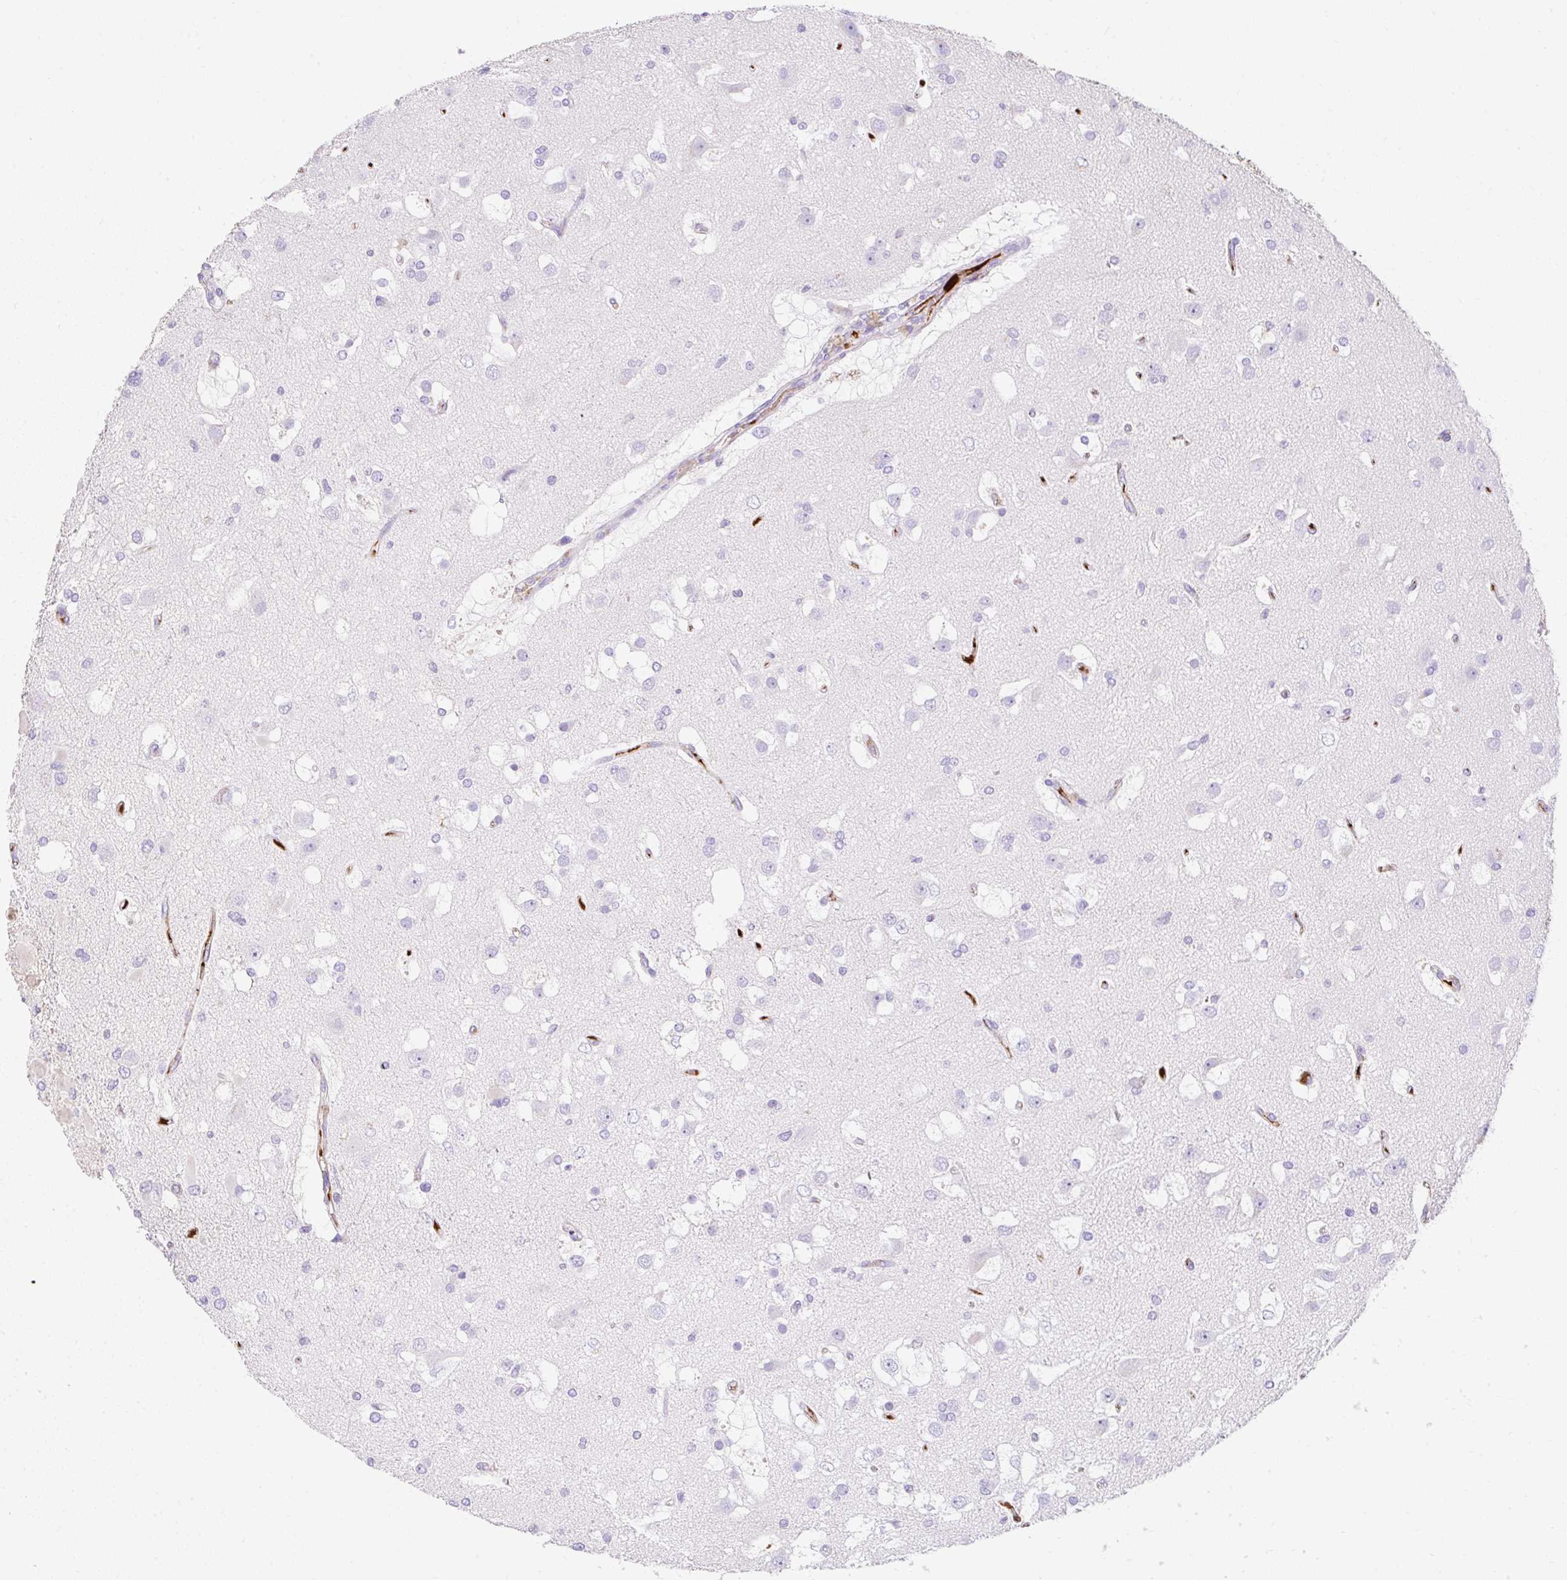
{"staining": {"intensity": "negative", "quantity": "none", "location": "none"}, "tissue": "glioma", "cell_type": "Tumor cells", "image_type": "cancer", "snomed": [{"axis": "morphology", "description": "Glioma, malignant, High grade"}, {"axis": "topography", "description": "Brain"}], "caption": "This is a image of IHC staining of malignant glioma (high-grade), which shows no staining in tumor cells.", "gene": "APOC4-APOC2", "patient": {"sex": "male", "age": 53}}